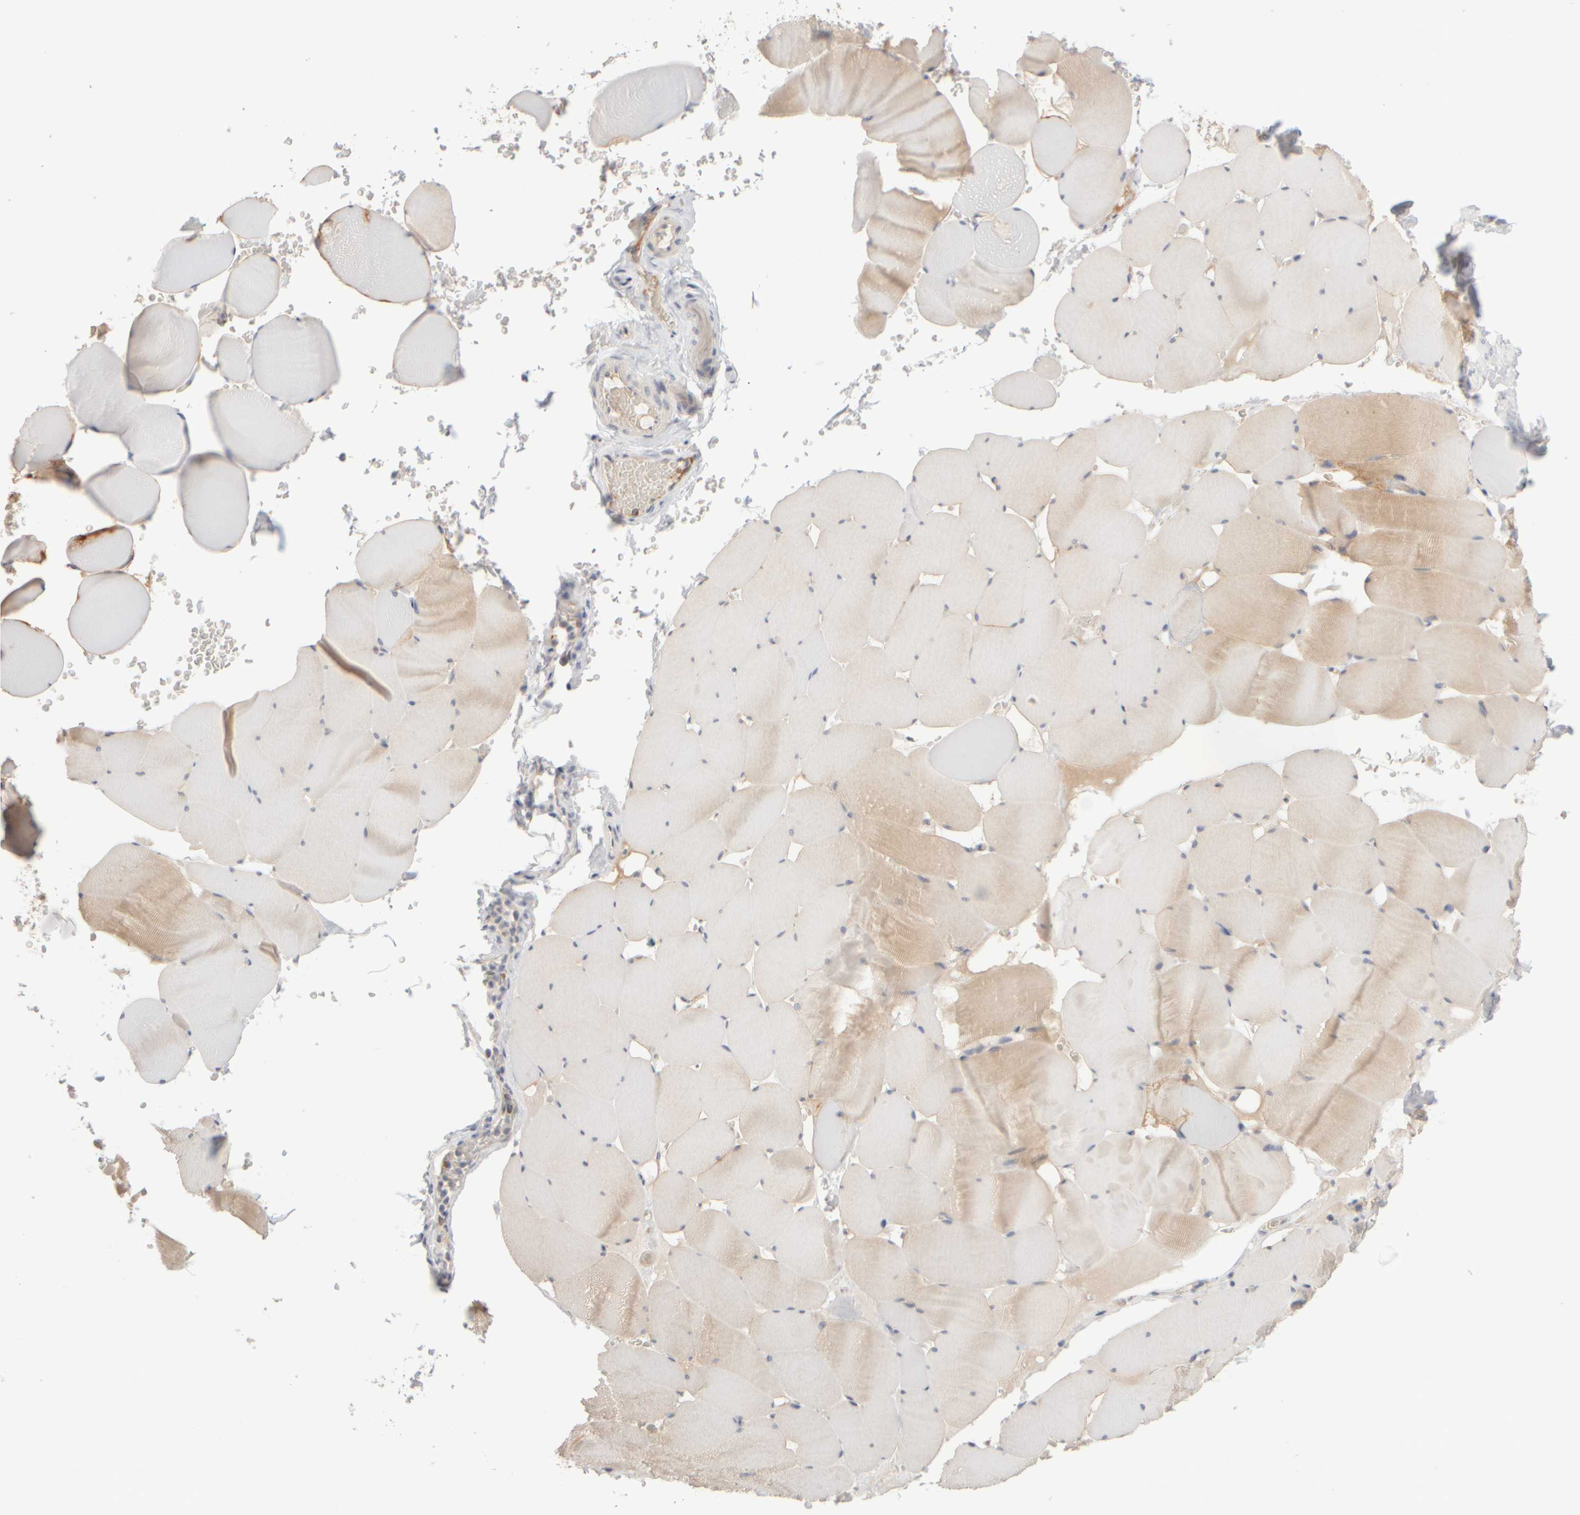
{"staining": {"intensity": "weak", "quantity": "25%-75%", "location": "cytoplasmic/membranous"}, "tissue": "skeletal muscle", "cell_type": "Myocytes", "image_type": "normal", "snomed": [{"axis": "morphology", "description": "Normal tissue, NOS"}, {"axis": "topography", "description": "Skeletal muscle"}], "caption": "Immunohistochemical staining of unremarkable human skeletal muscle exhibits weak cytoplasmic/membranous protein staining in about 25%-75% of myocytes. (DAB = brown stain, brightfield microscopy at high magnification).", "gene": "GOPC", "patient": {"sex": "male", "age": 62}}